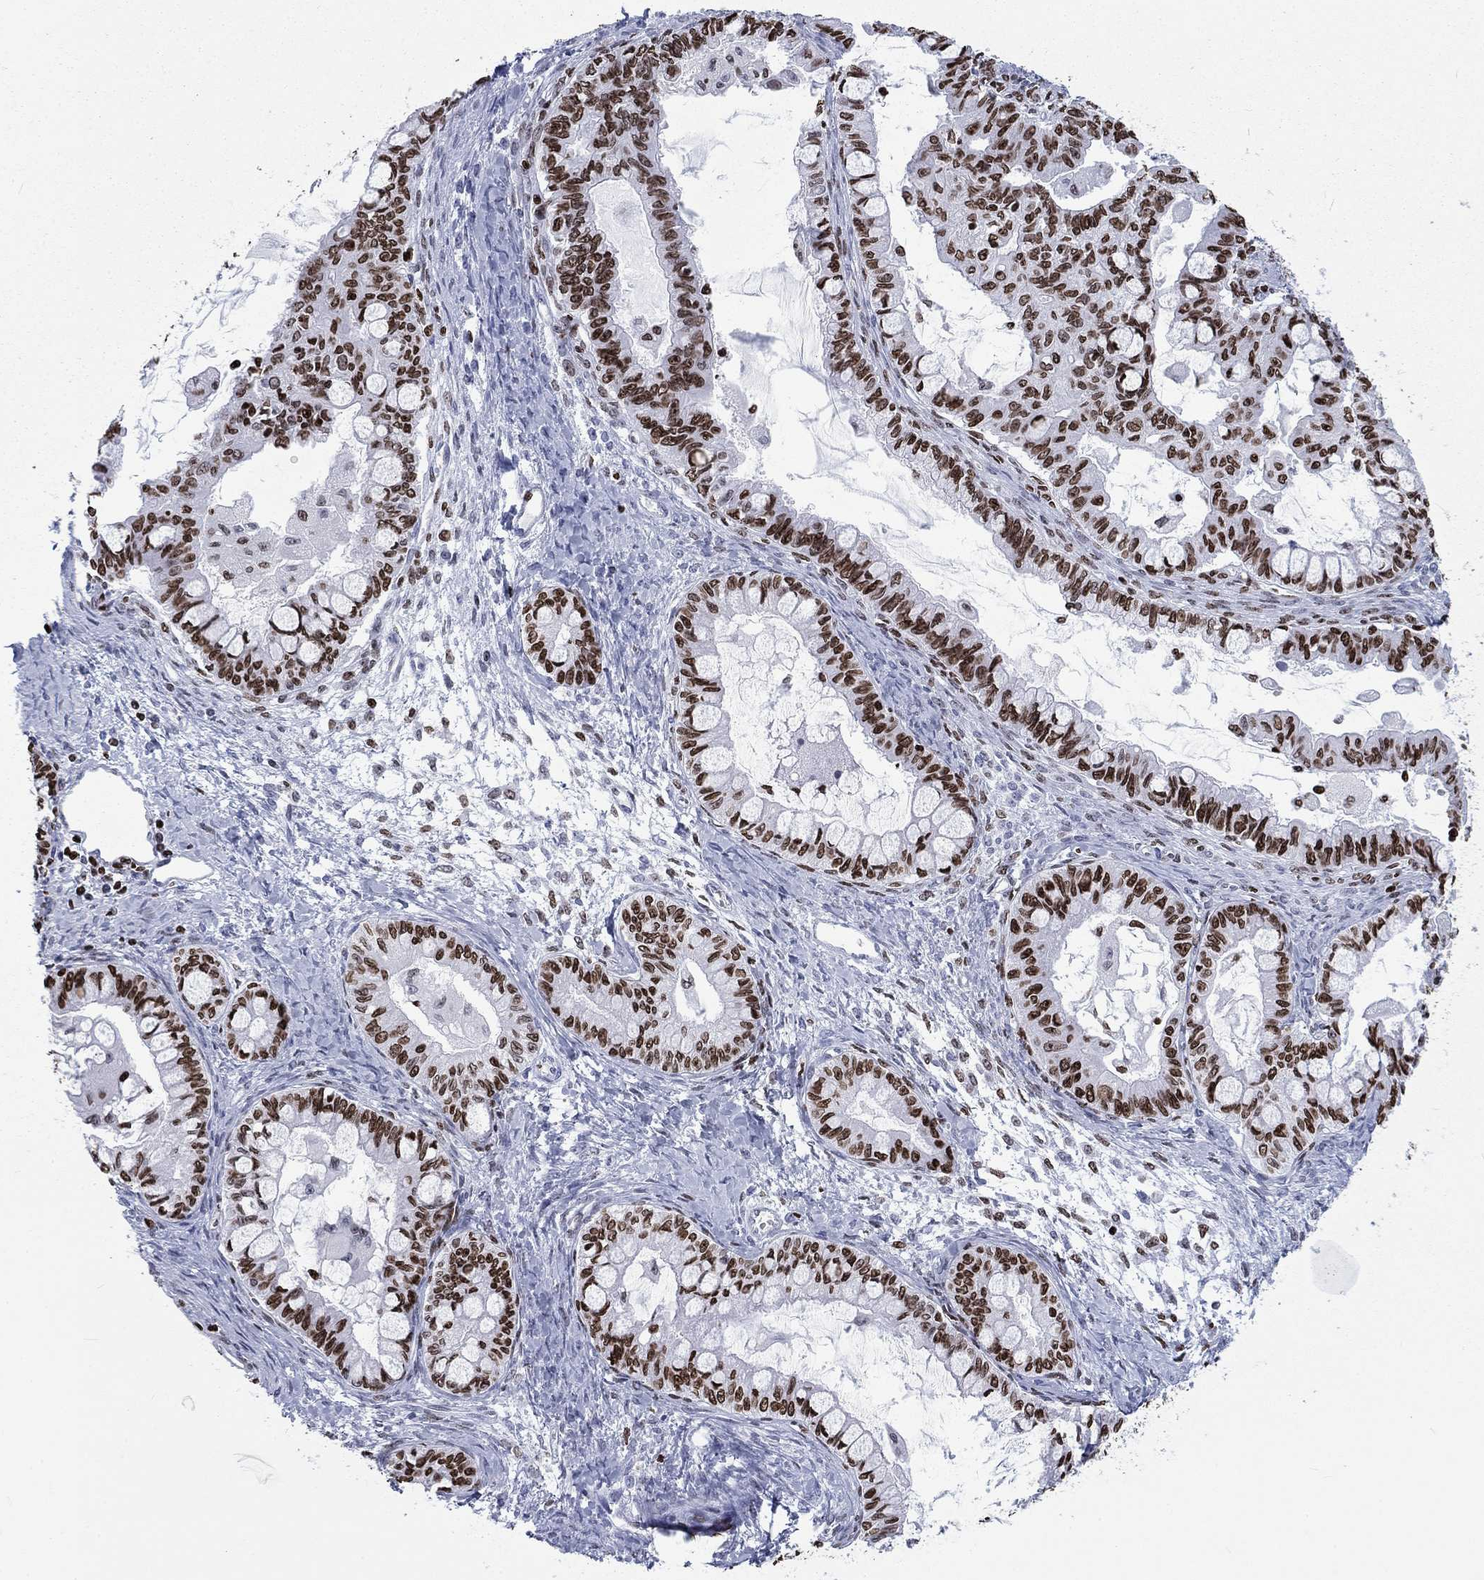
{"staining": {"intensity": "strong", "quantity": "25%-75%", "location": "nuclear"}, "tissue": "ovarian cancer", "cell_type": "Tumor cells", "image_type": "cancer", "snomed": [{"axis": "morphology", "description": "Cystadenocarcinoma, mucinous, NOS"}, {"axis": "topography", "description": "Ovary"}], "caption": "Protein expression analysis of ovarian cancer displays strong nuclear staining in approximately 25%-75% of tumor cells.", "gene": "H1-5", "patient": {"sex": "female", "age": 63}}